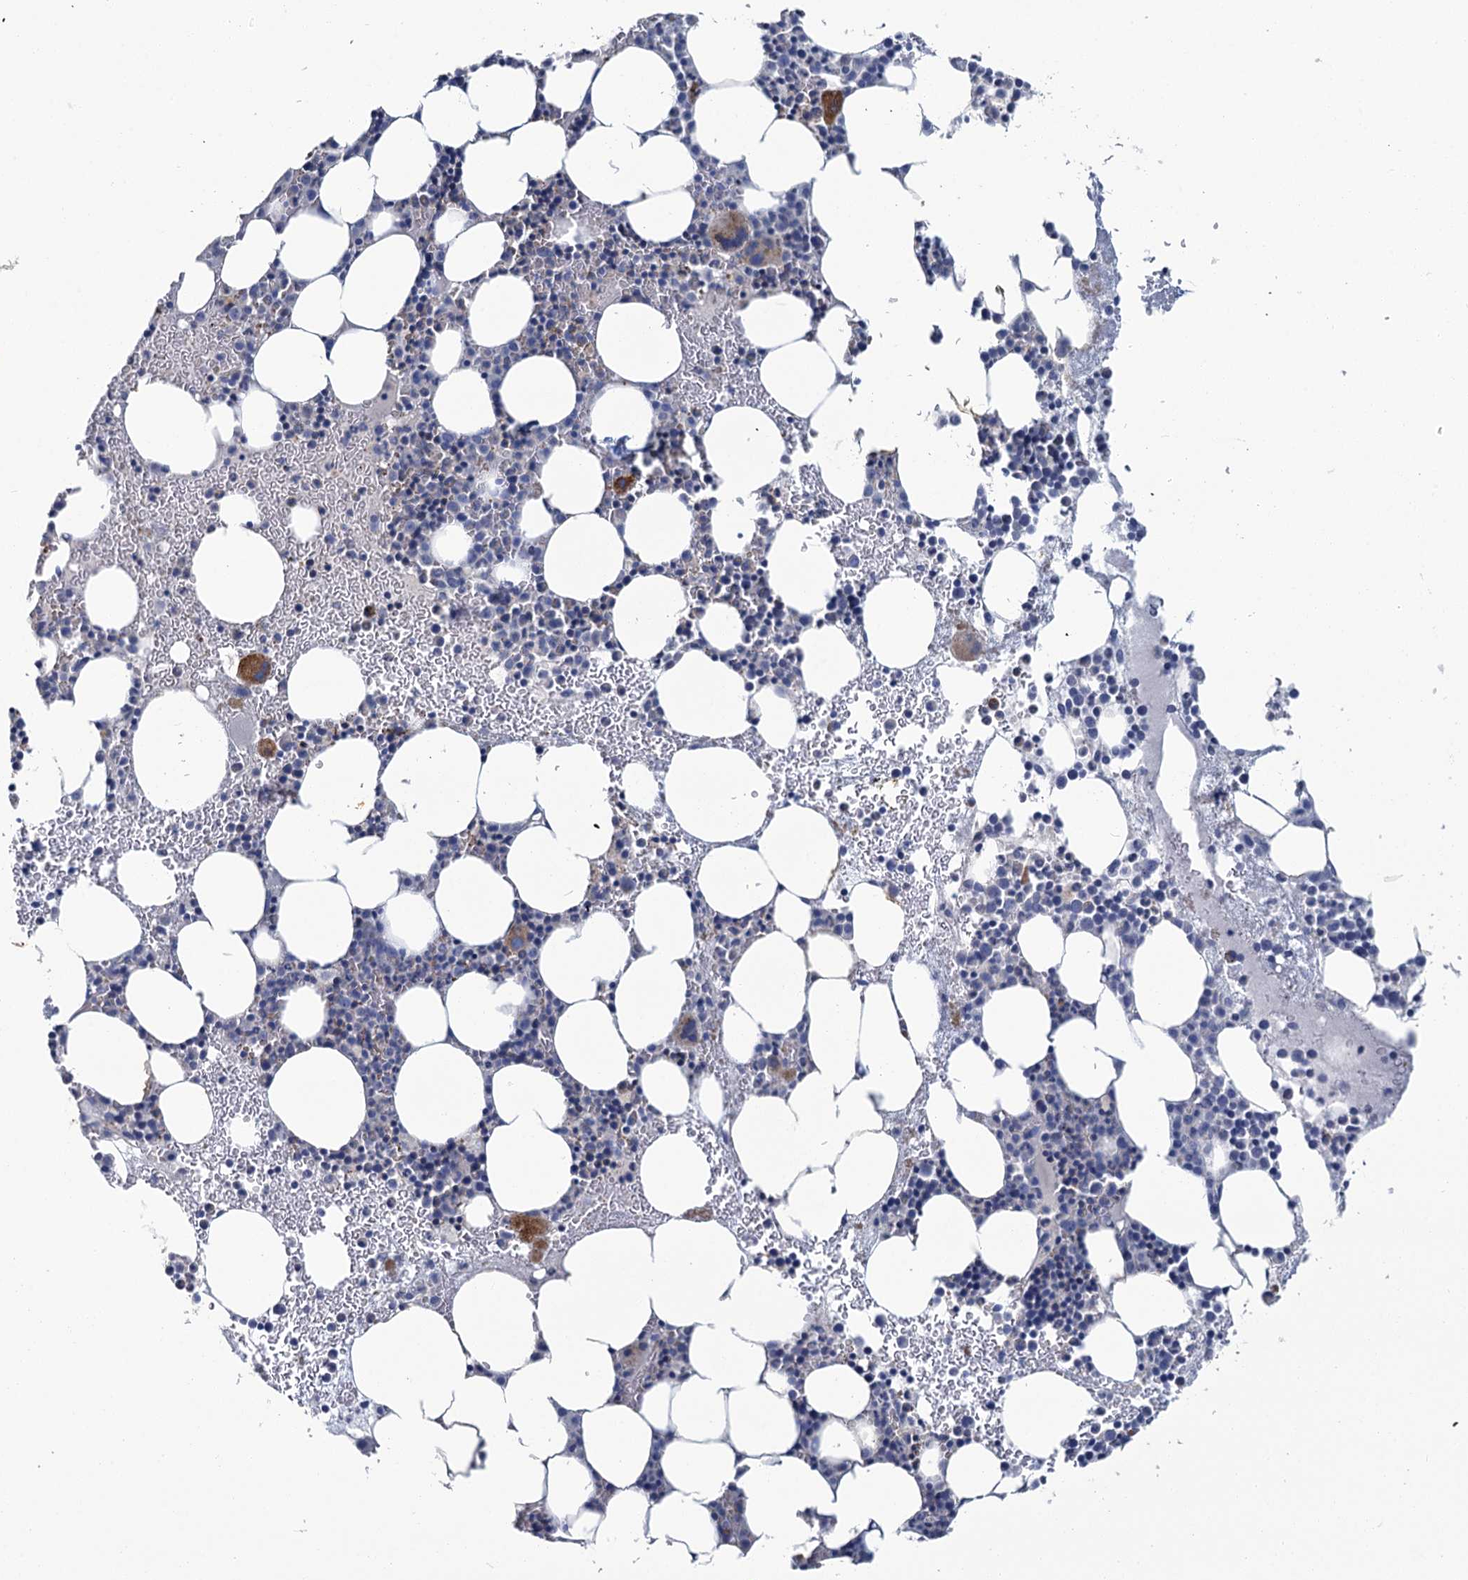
{"staining": {"intensity": "moderate", "quantity": "<25%", "location": "cytoplasmic/membranous"}, "tissue": "bone marrow", "cell_type": "Hematopoietic cells", "image_type": "normal", "snomed": [{"axis": "morphology", "description": "Normal tissue, NOS"}, {"axis": "topography", "description": "Bone marrow"}], "caption": "Immunohistochemical staining of unremarkable human bone marrow exhibits <25% levels of moderate cytoplasmic/membranous protein expression in about <25% of hematopoietic cells. (DAB = brown stain, brightfield microscopy at high magnification).", "gene": "SNCB", "patient": {"sex": "female", "age": 76}}